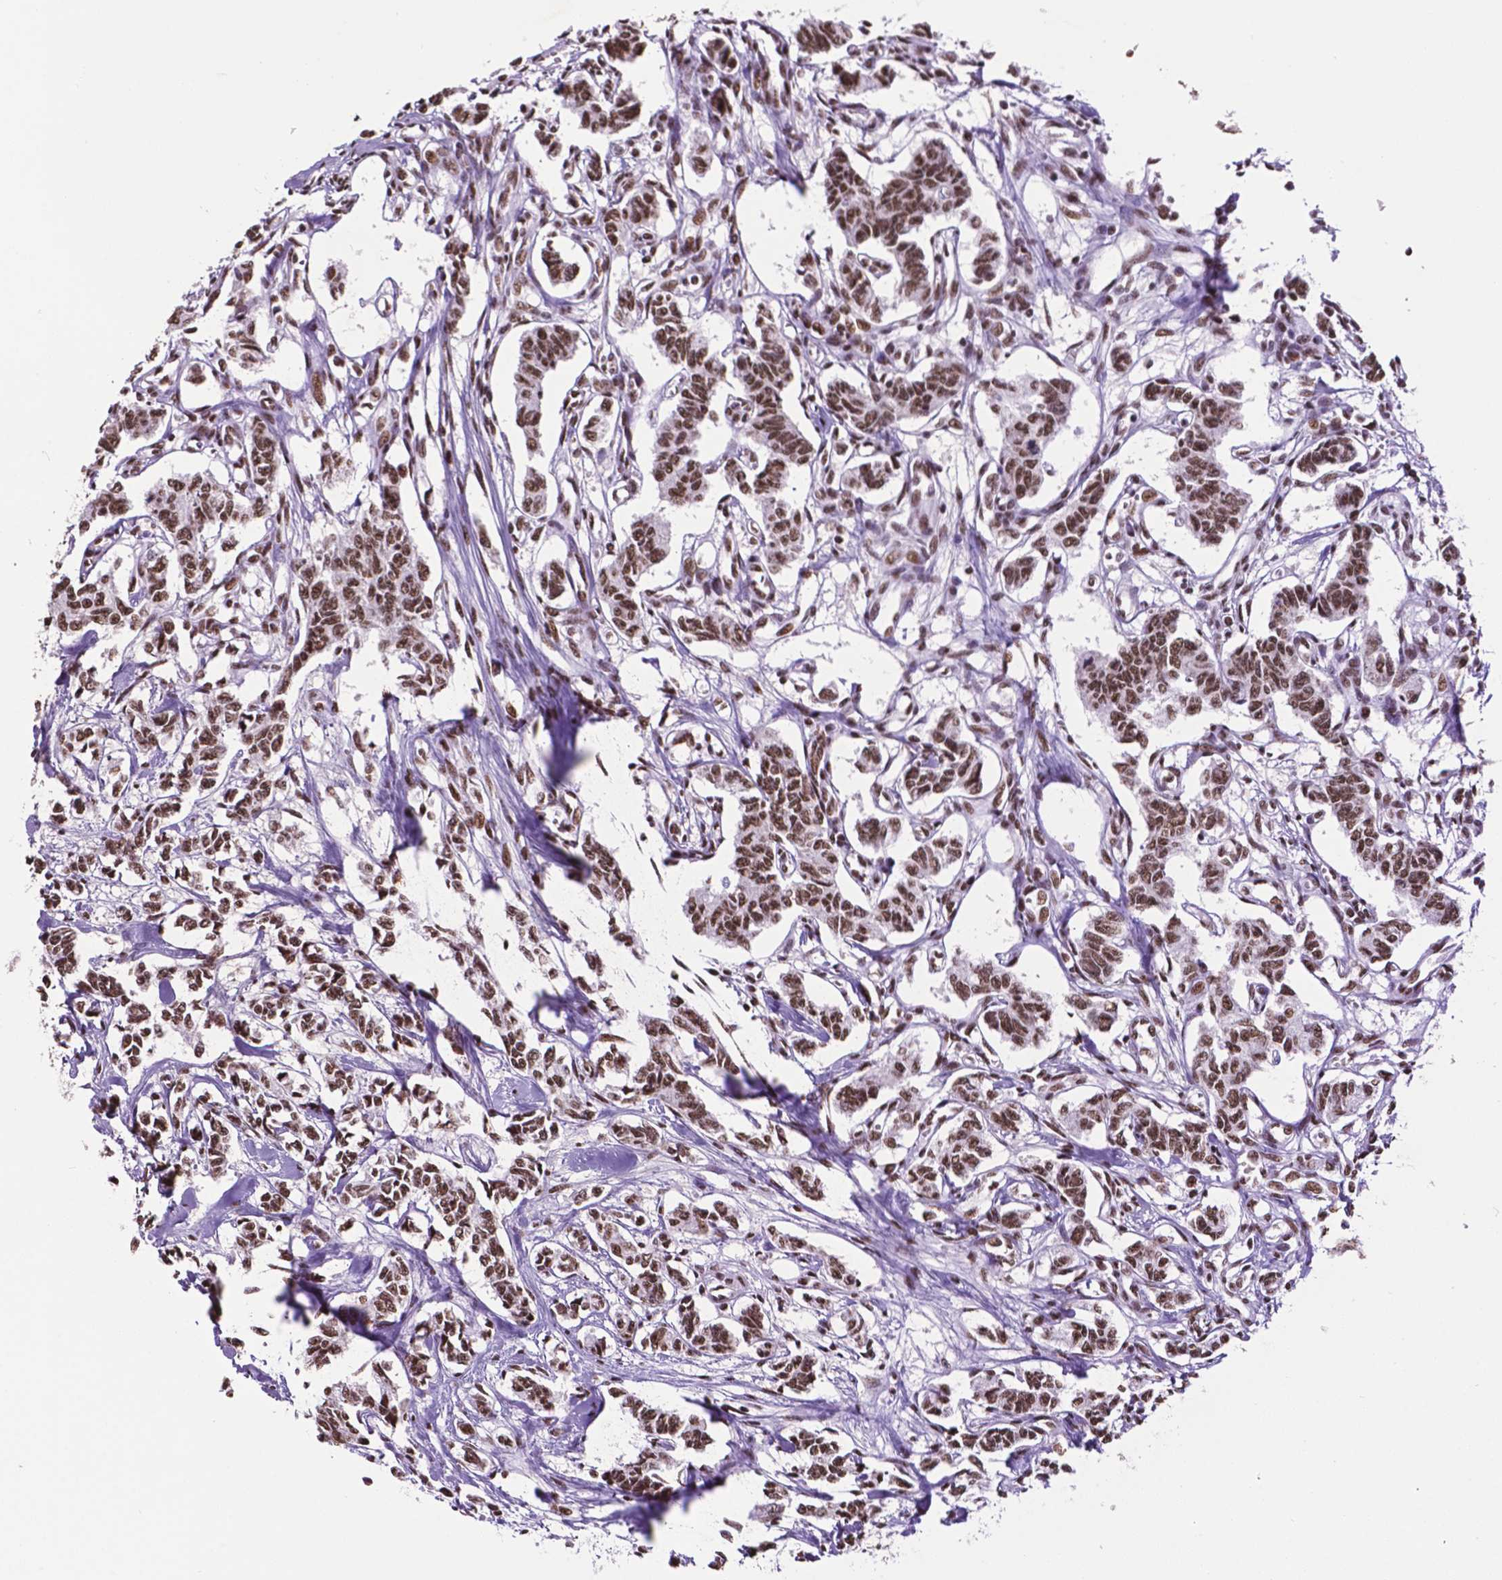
{"staining": {"intensity": "moderate", "quantity": ">75%", "location": "nuclear"}, "tissue": "carcinoid", "cell_type": "Tumor cells", "image_type": "cancer", "snomed": [{"axis": "morphology", "description": "Carcinoid, malignant, NOS"}, {"axis": "topography", "description": "Kidney"}], "caption": "This is an image of IHC staining of carcinoid, which shows moderate staining in the nuclear of tumor cells.", "gene": "CCAR2", "patient": {"sex": "female", "age": 41}}